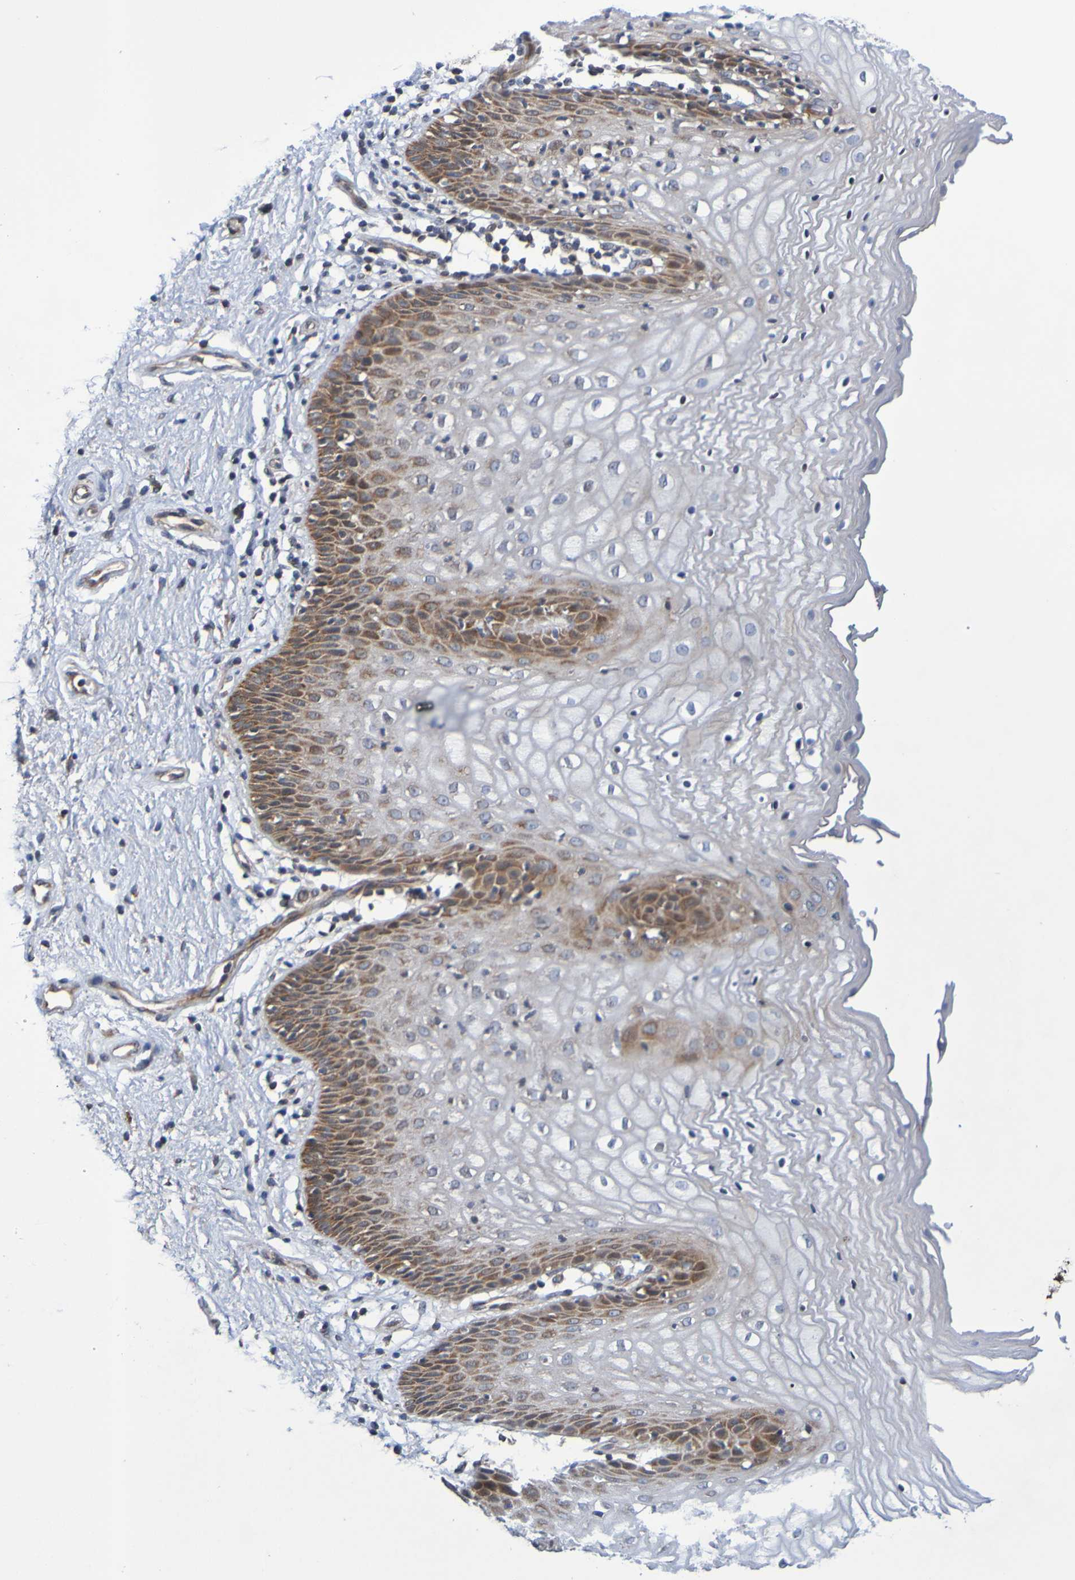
{"staining": {"intensity": "moderate", "quantity": "25%-75%", "location": "cytoplasmic/membranous"}, "tissue": "vagina", "cell_type": "Squamous epithelial cells", "image_type": "normal", "snomed": [{"axis": "morphology", "description": "Normal tissue, NOS"}, {"axis": "topography", "description": "Vagina"}], "caption": "A micrograph of human vagina stained for a protein exhibits moderate cytoplasmic/membranous brown staining in squamous epithelial cells.", "gene": "CCDC51", "patient": {"sex": "female", "age": 34}}